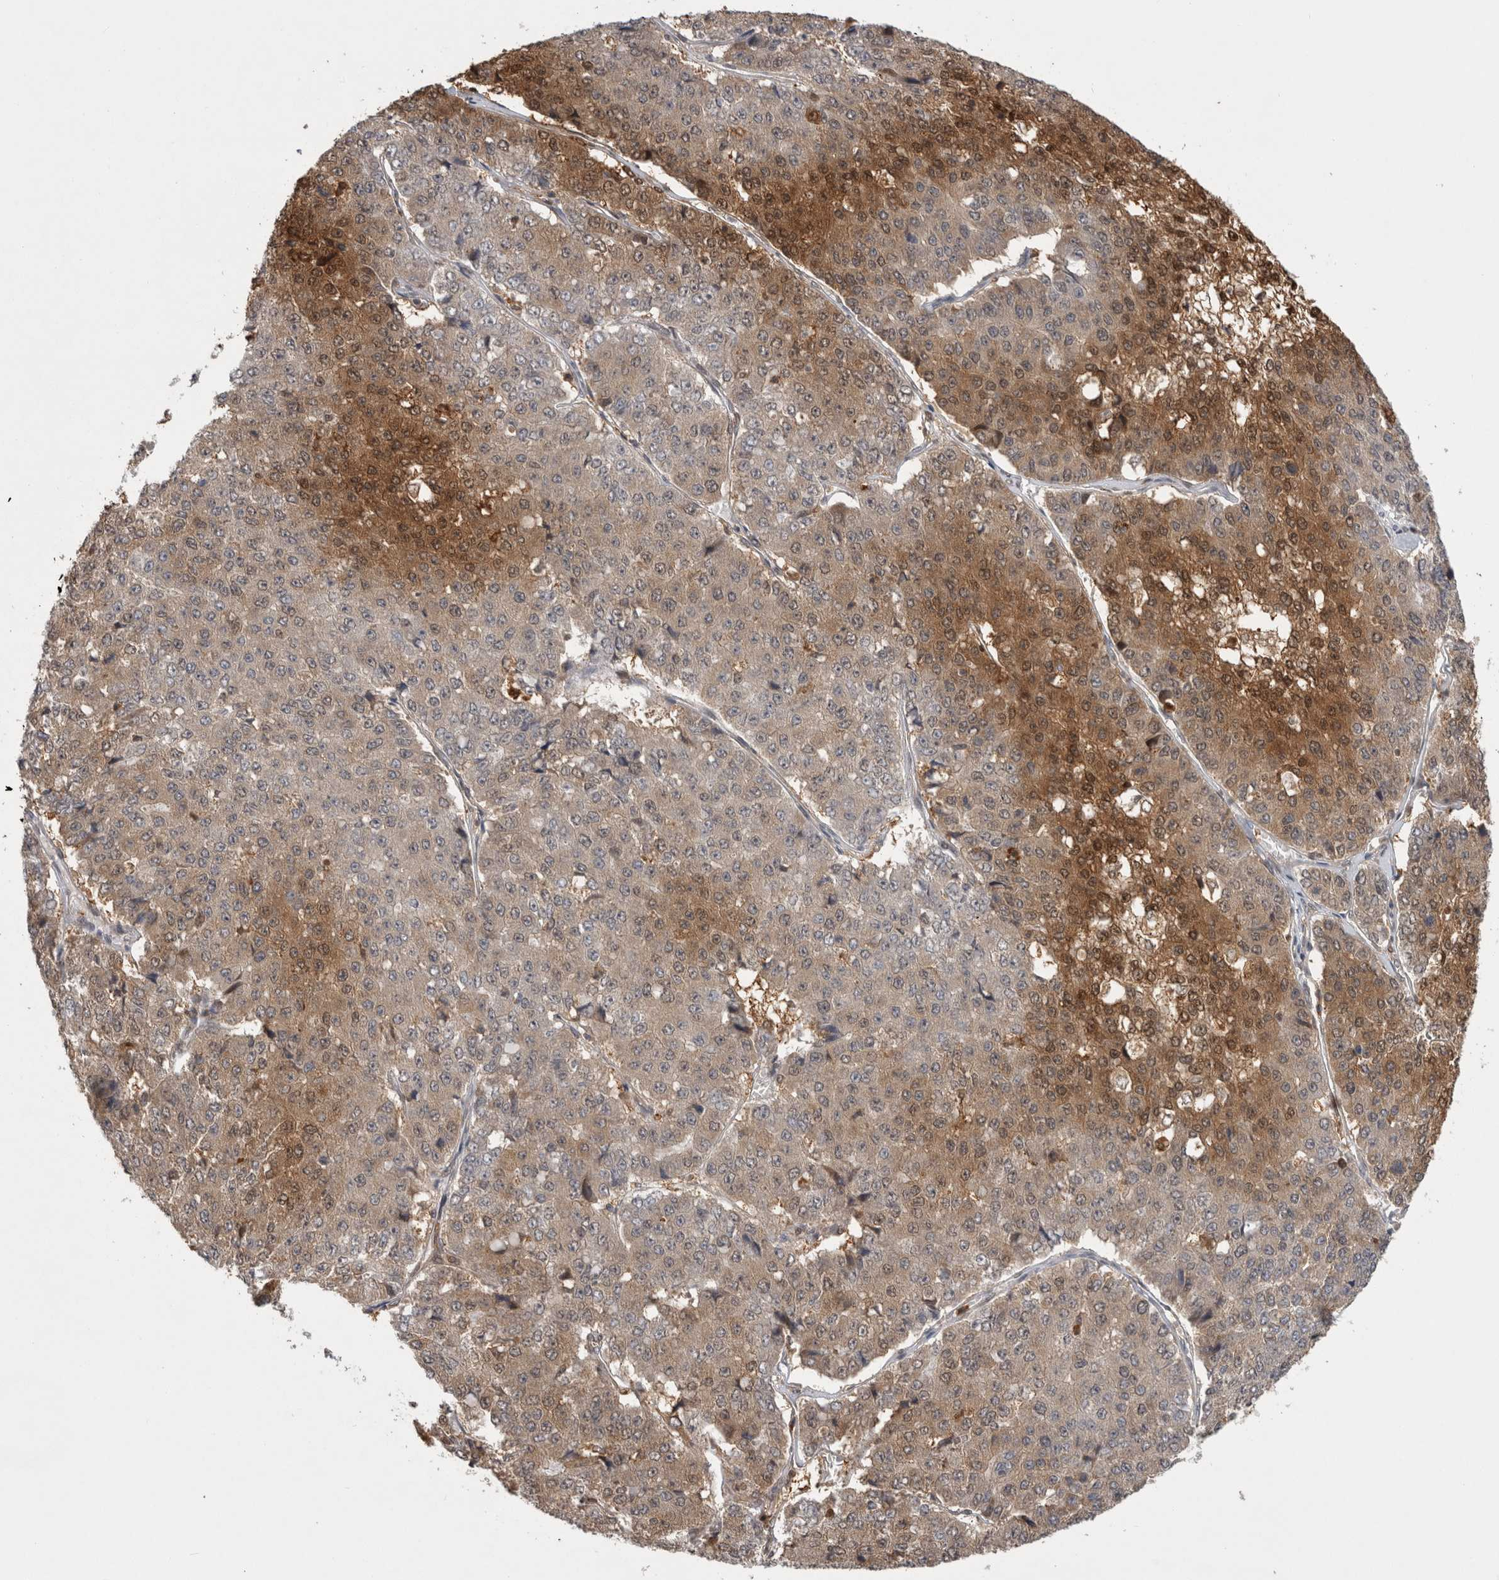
{"staining": {"intensity": "moderate", "quantity": "<25%", "location": "cytoplasmic/membranous,nuclear"}, "tissue": "pancreatic cancer", "cell_type": "Tumor cells", "image_type": "cancer", "snomed": [{"axis": "morphology", "description": "Adenocarcinoma, NOS"}, {"axis": "topography", "description": "Pancreas"}], "caption": "Brown immunohistochemical staining in human pancreatic cancer (adenocarcinoma) exhibits moderate cytoplasmic/membranous and nuclear expression in approximately <25% of tumor cells. The staining is performed using DAB brown chromogen to label protein expression. The nuclei are counter-stained blue using hematoxylin.", "gene": "ASTN2", "patient": {"sex": "male", "age": 50}}